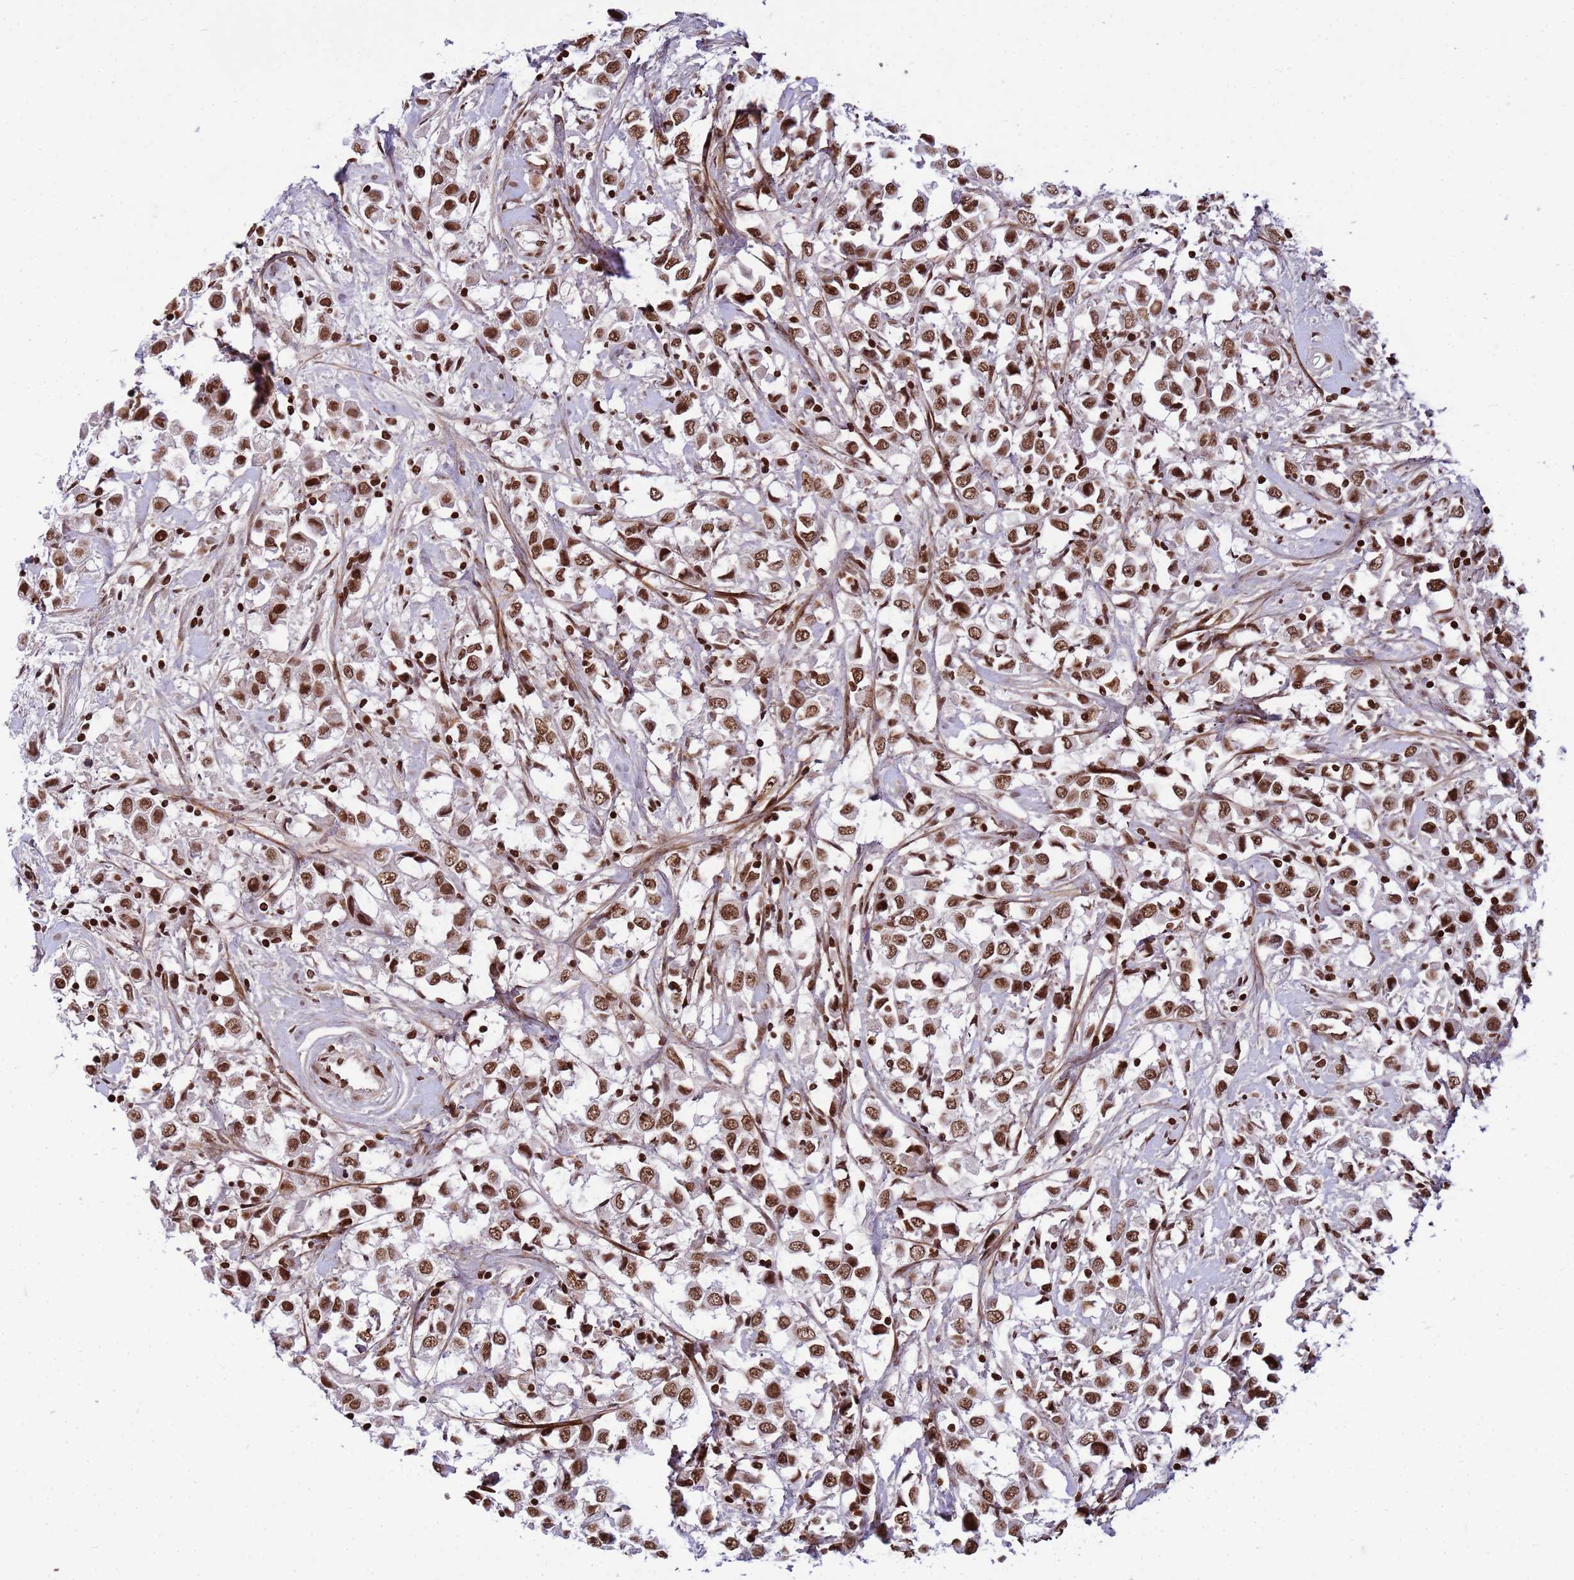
{"staining": {"intensity": "strong", "quantity": ">75%", "location": "nuclear"}, "tissue": "breast cancer", "cell_type": "Tumor cells", "image_type": "cancer", "snomed": [{"axis": "morphology", "description": "Duct carcinoma"}, {"axis": "topography", "description": "Breast"}], "caption": "Protein analysis of breast intraductal carcinoma tissue reveals strong nuclear positivity in approximately >75% of tumor cells.", "gene": "H3-3B", "patient": {"sex": "female", "age": 61}}